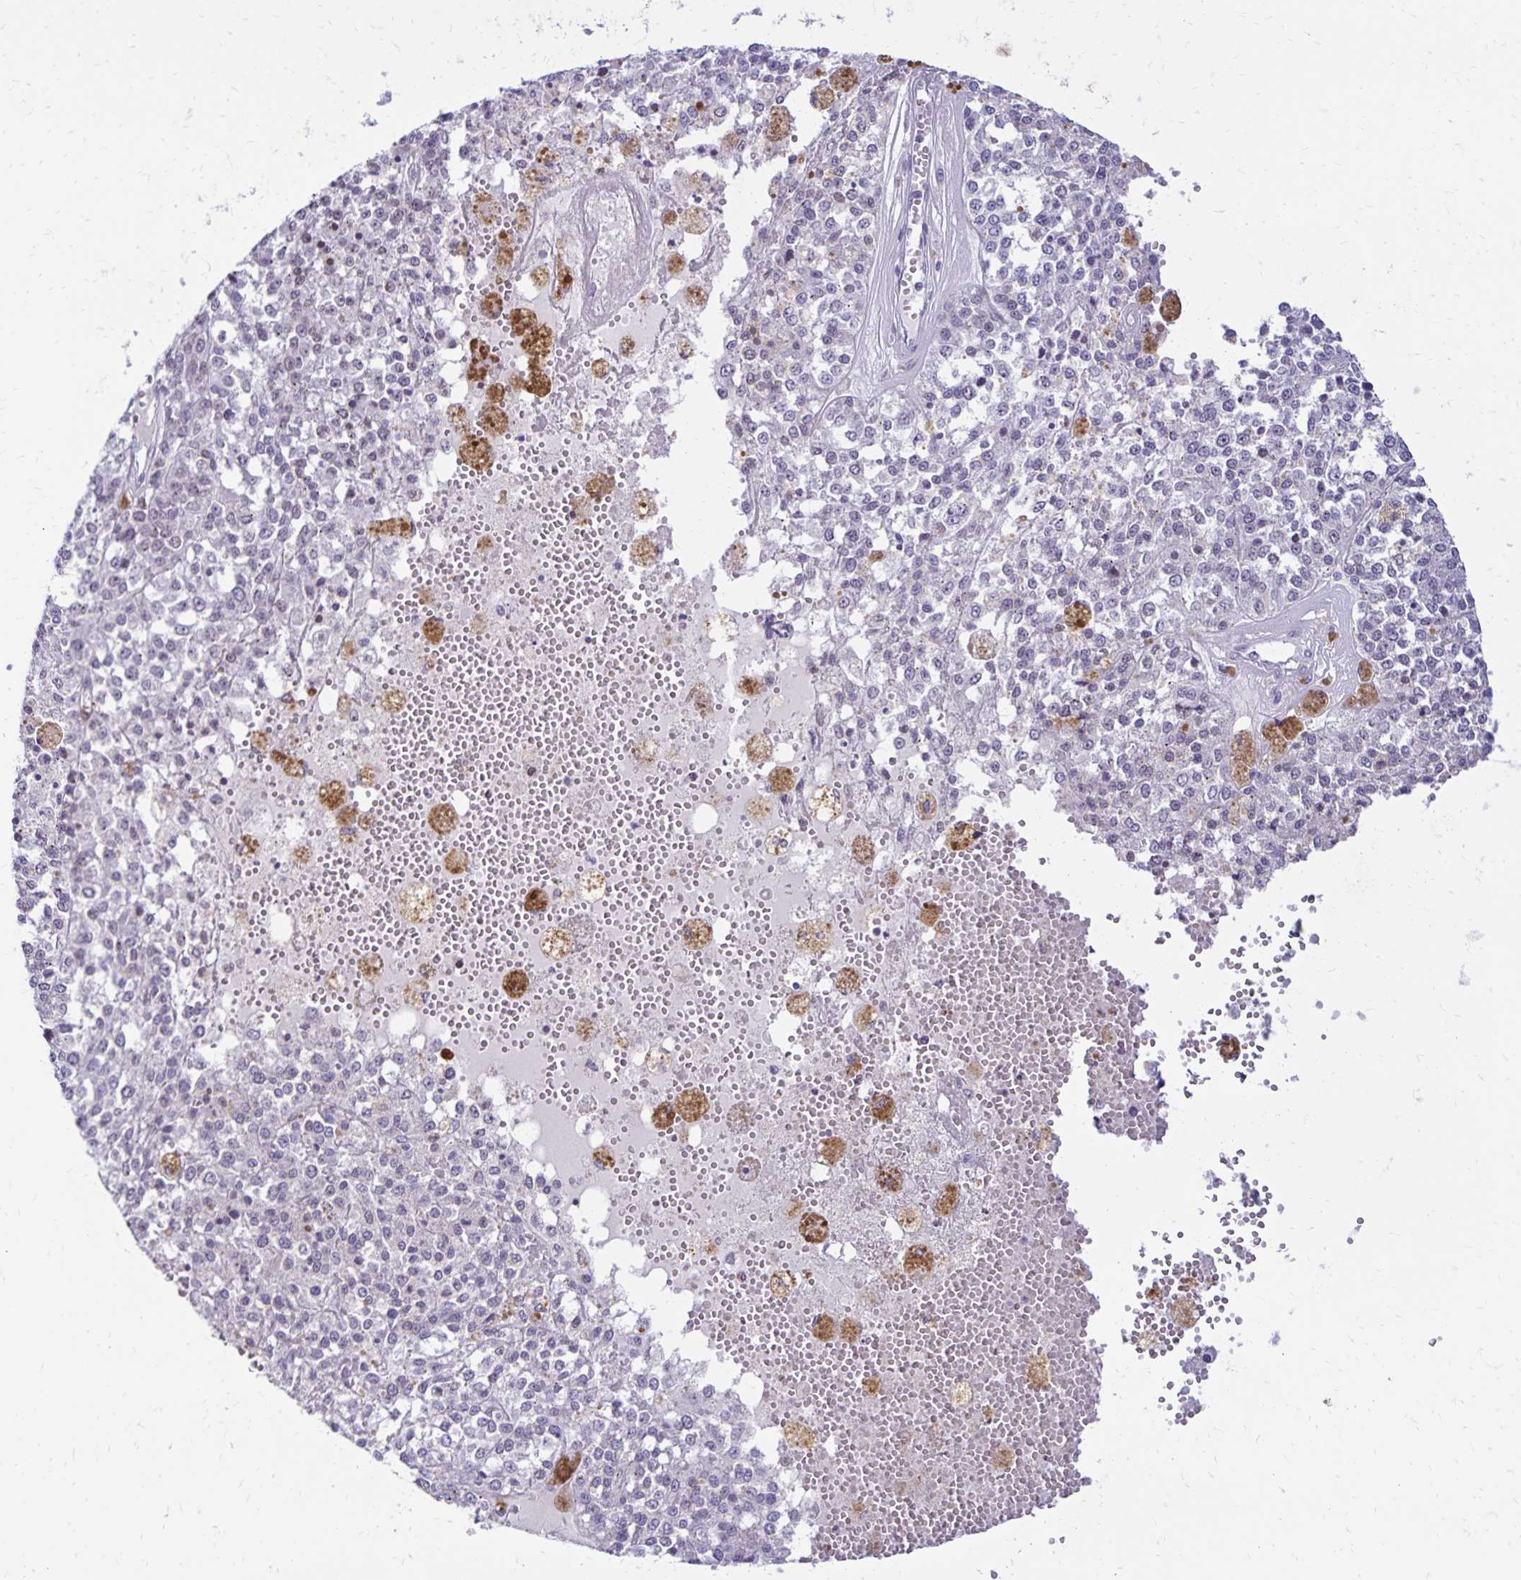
{"staining": {"intensity": "negative", "quantity": "none", "location": "none"}, "tissue": "melanoma", "cell_type": "Tumor cells", "image_type": "cancer", "snomed": [{"axis": "morphology", "description": "Malignant melanoma, Metastatic site"}, {"axis": "topography", "description": "Lymph node"}], "caption": "An immunohistochemistry (IHC) image of melanoma is shown. There is no staining in tumor cells of melanoma.", "gene": "FAM166C", "patient": {"sex": "female", "age": 64}}